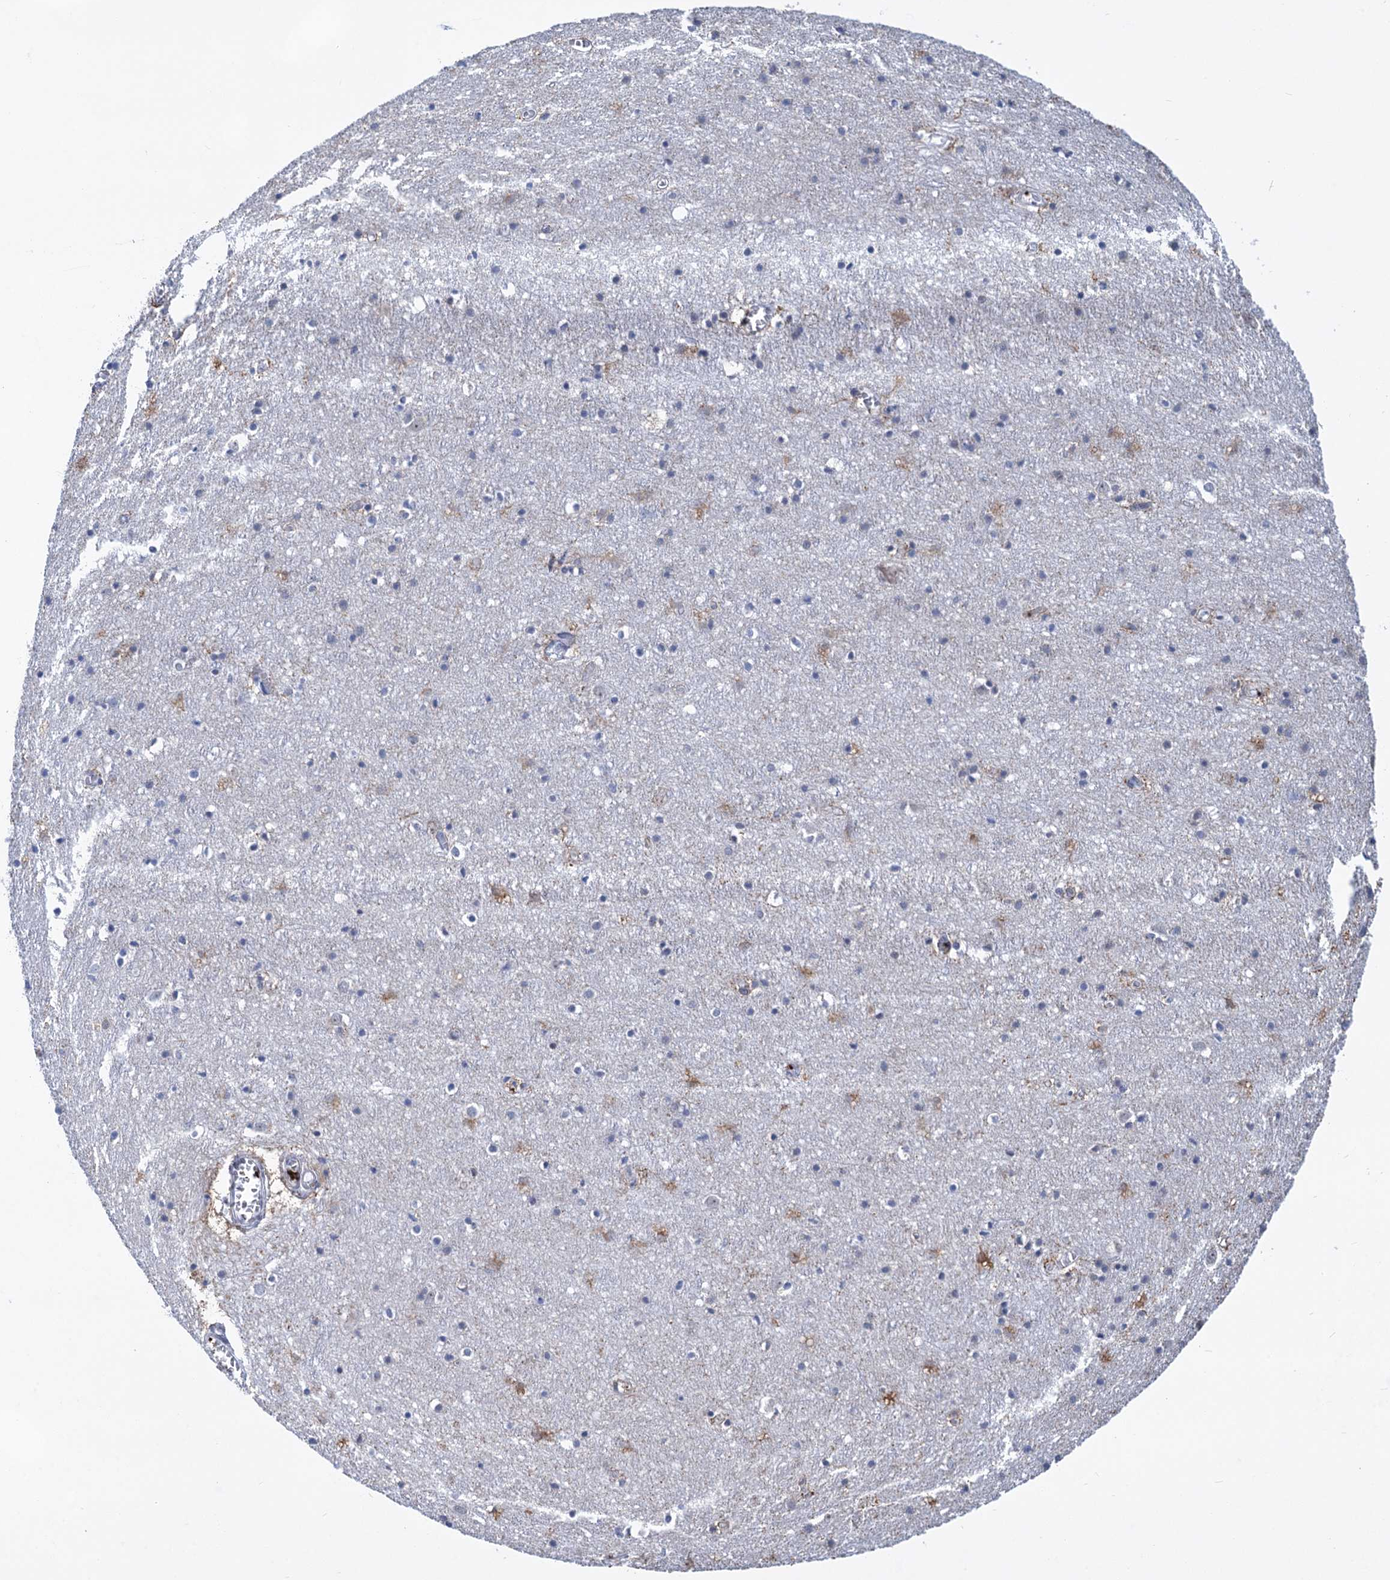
{"staining": {"intensity": "negative", "quantity": "none", "location": "none"}, "tissue": "cerebral cortex", "cell_type": "Endothelial cells", "image_type": "normal", "snomed": [{"axis": "morphology", "description": "Normal tissue, NOS"}, {"axis": "topography", "description": "Cerebral cortex"}], "caption": "Endothelial cells show no significant protein positivity in normal cerebral cortex. (IHC, brightfield microscopy, high magnification).", "gene": "MON2", "patient": {"sex": "female", "age": 64}}